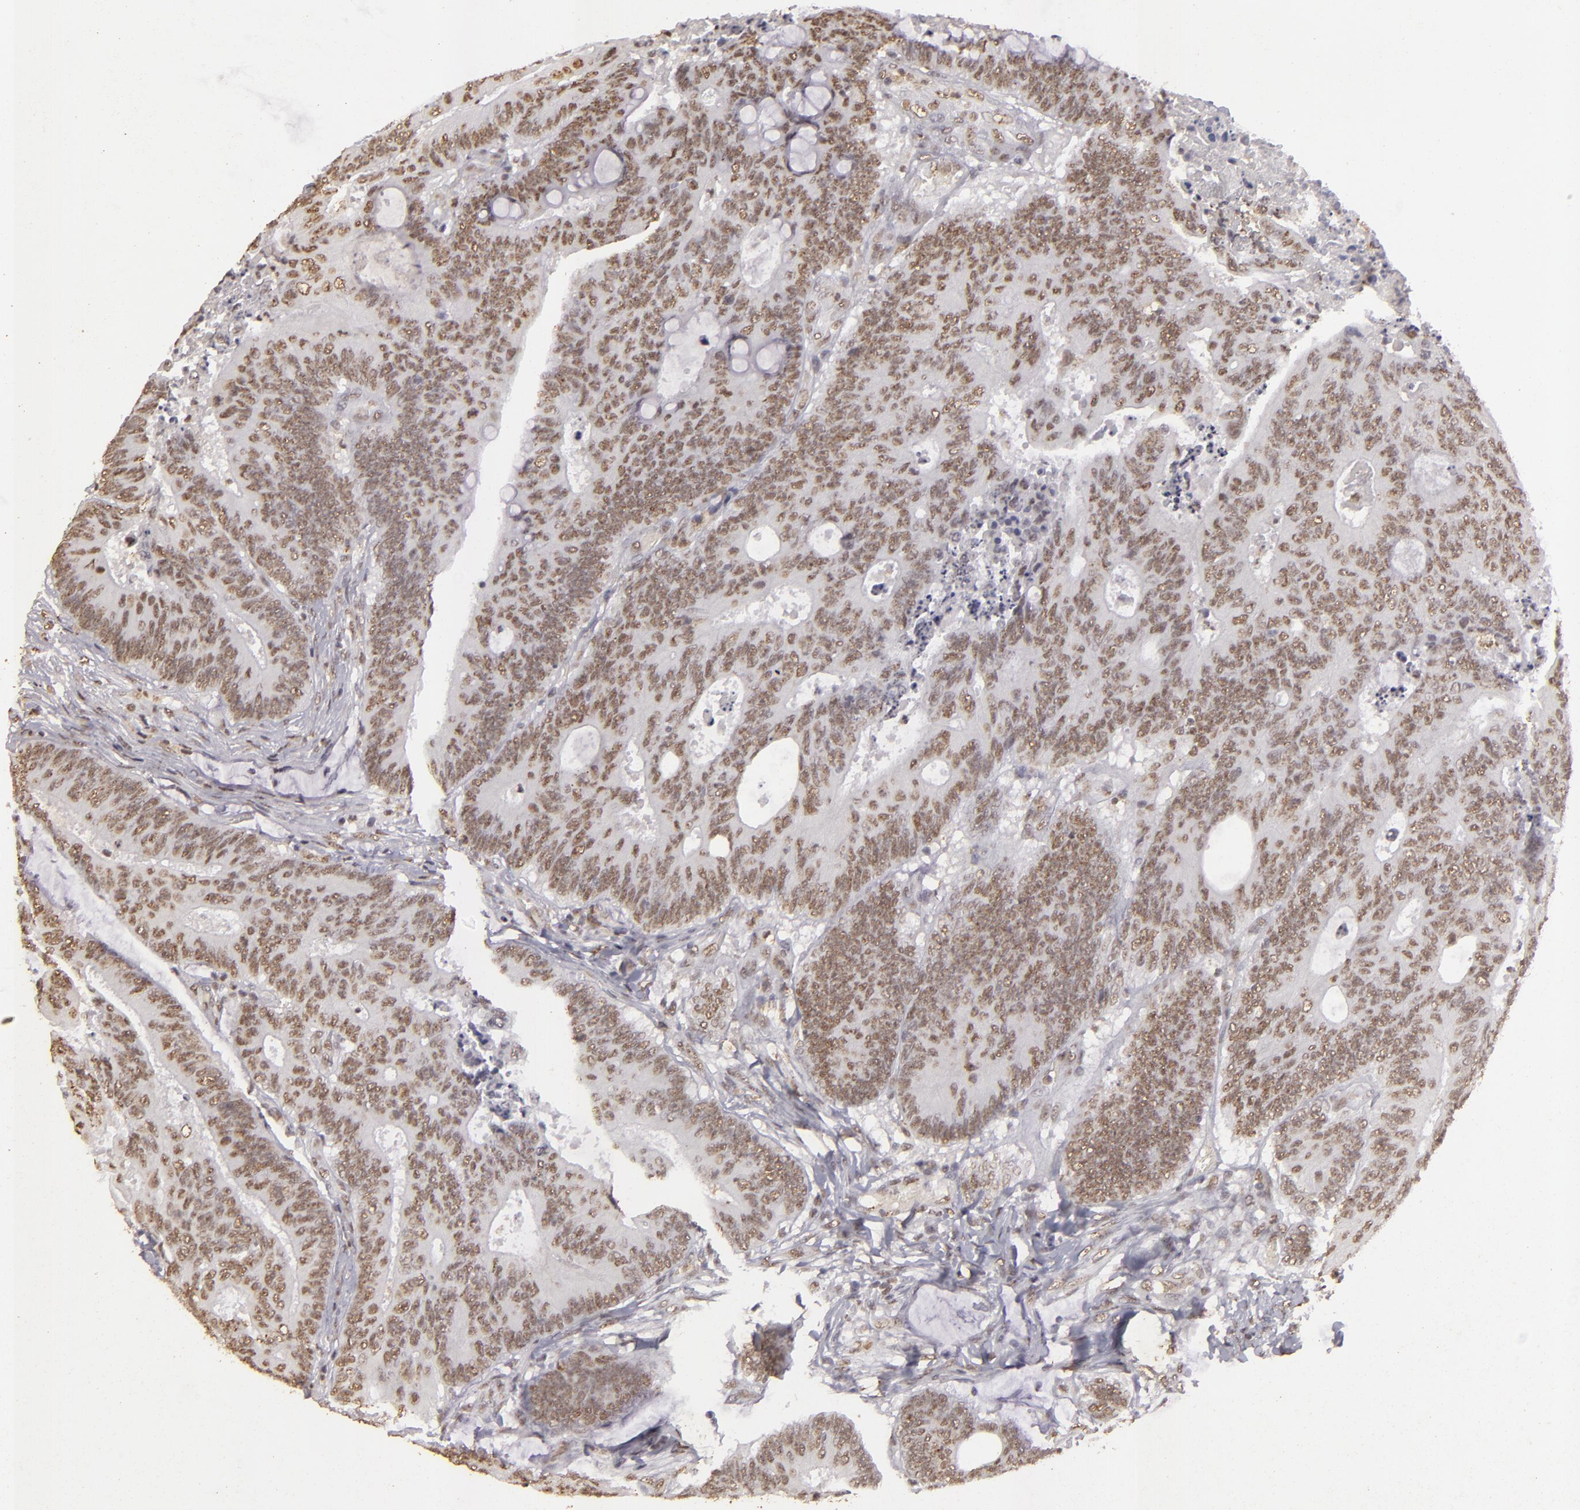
{"staining": {"intensity": "weak", "quantity": ">75%", "location": "nuclear"}, "tissue": "colorectal cancer", "cell_type": "Tumor cells", "image_type": "cancer", "snomed": [{"axis": "morphology", "description": "Adenocarcinoma, NOS"}, {"axis": "topography", "description": "Colon"}], "caption": "Protein staining exhibits weak nuclear positivity in approximately >75% of tumor cells in colorectal adenocarcinoma.", "gene": "CBX3", "patient": {"sex": "male", "age": 65}}